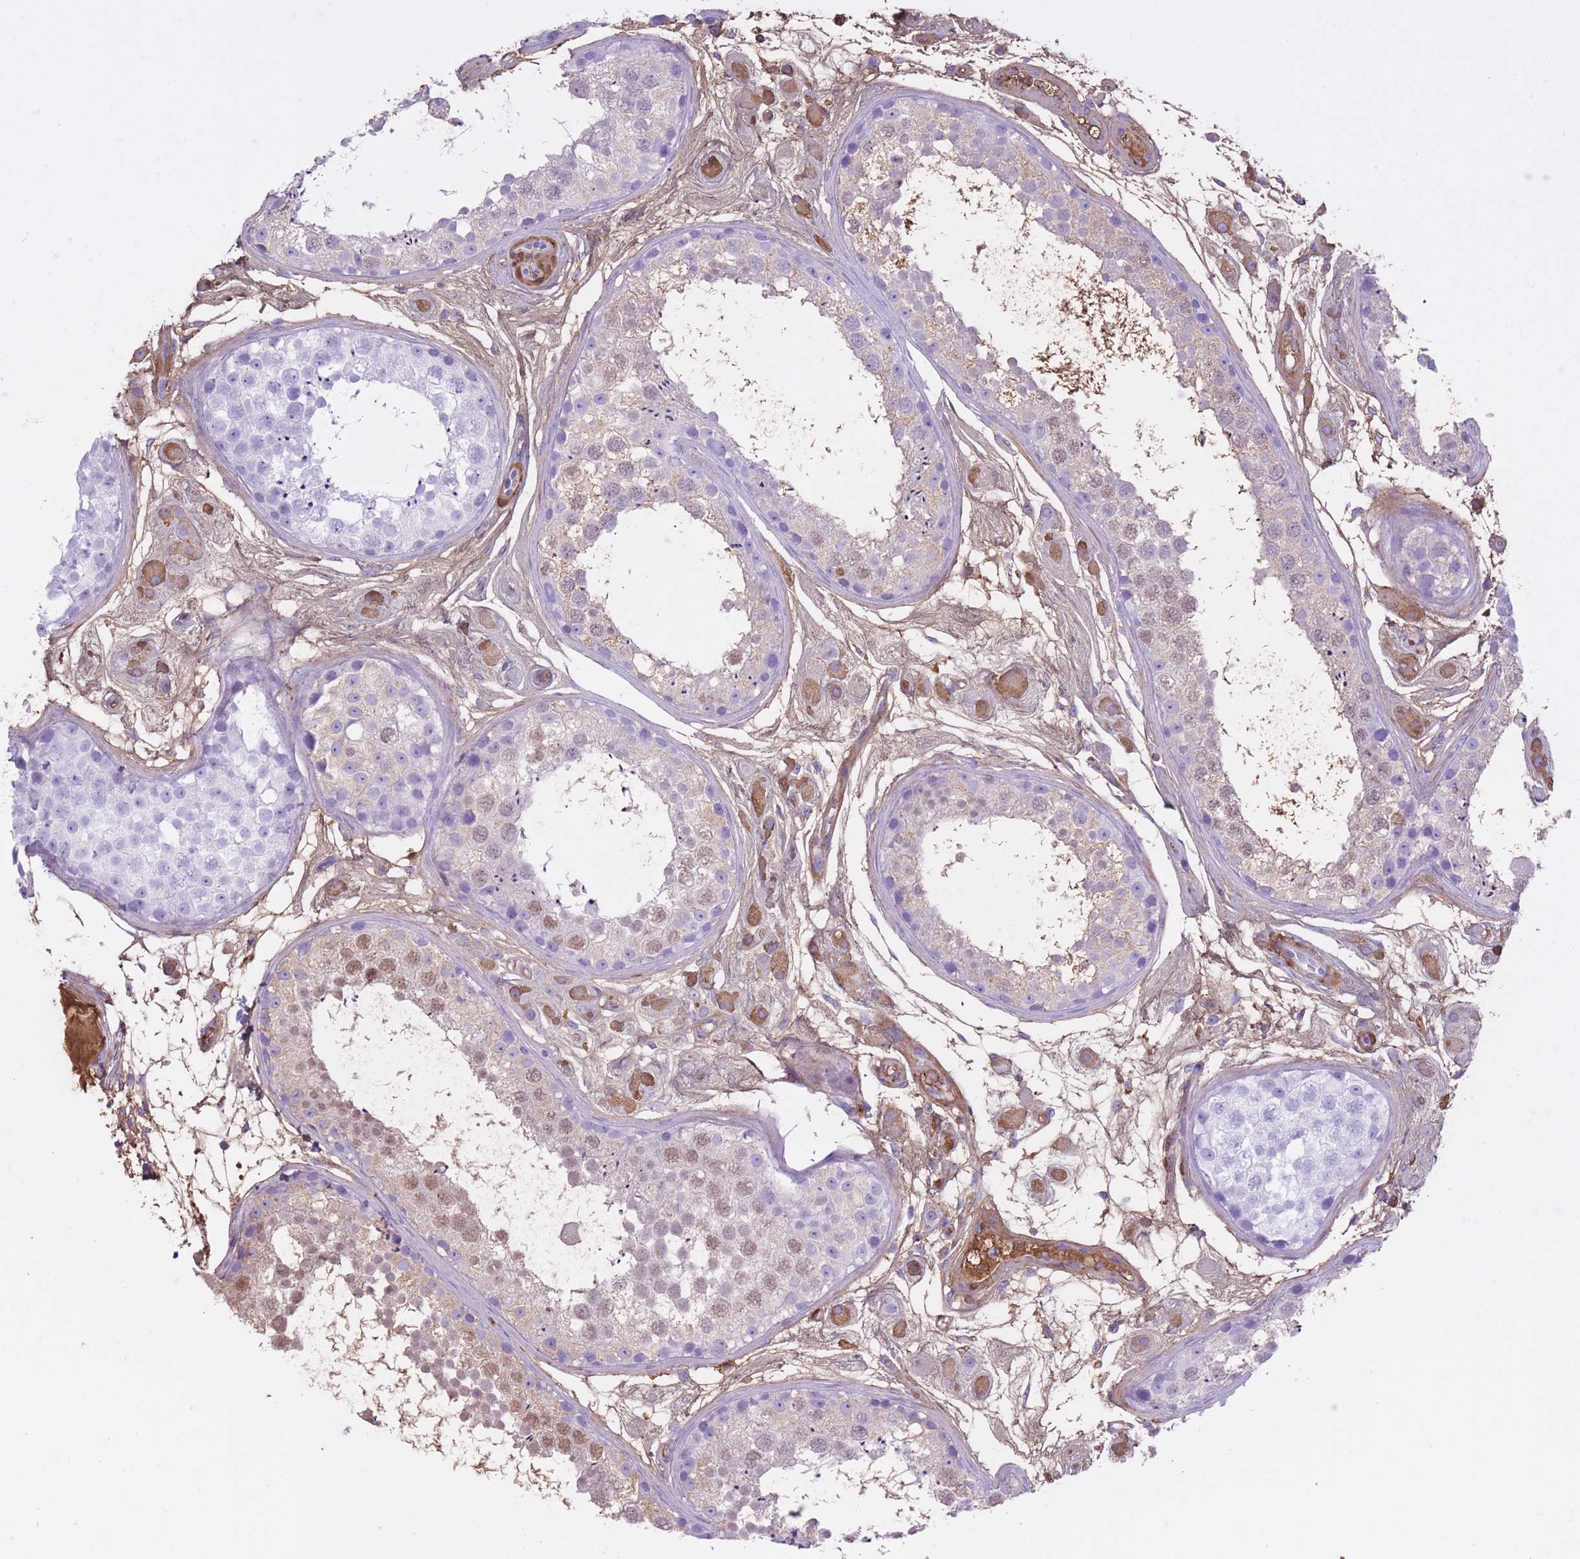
{"staining": {"intensity": "weak", "quantity": "<25%", "location": "nuclear"}, "tissue": "testis", "cell_type": "Cells in seminiferous ducts", "image_type": "normal", "snomed": [{"axis": "morphology", "description": "Normal tissue, NOS"}, {"axis": "topography", "description": "Testis"}], "caption": "A high-resolution photomicrograph shows immunohistochemistry (IHC) staining of normal testis, which displays no significant expression in cells in seminiferous ducts.", "gene": "AP3S1", "patient": {"sex": "male", "age": 25}}